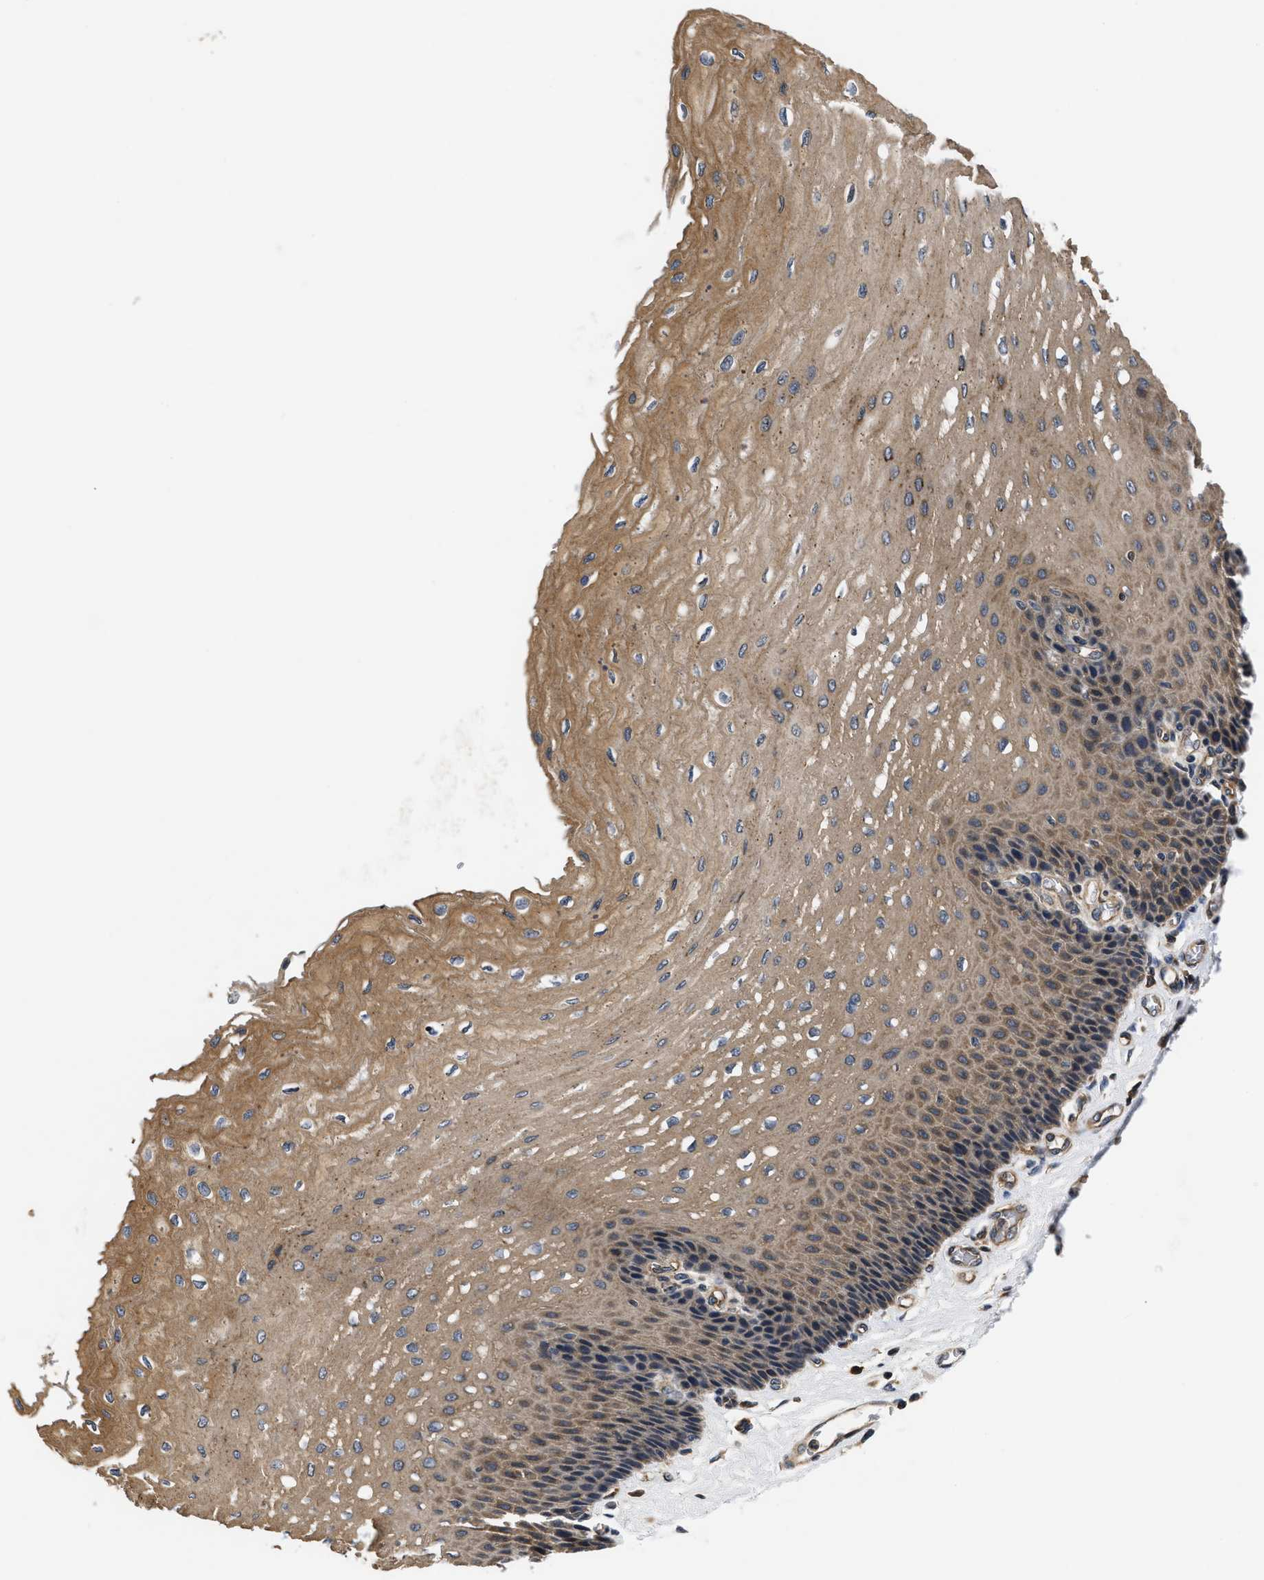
{"staining": {"intensity": "moderate", "quantity": ">75%", "location": "cytoplasmic/membranous"}, "tissue": "esophagus", "cell_type": "Squamous epithelial cells", "image_type": "normal", "snomed": [{"axis": "morphology", "description": "Normal tissue, NOS"}, {"axis": "topography", "description": "Esophagus"}], "caption": "This image demonstrates immunohistochemistry (IHC) staining of normal esophagus, with medium moderate cytoplasmic/membranous expression in approximately >75% of squamous epithelial cells.", "gene": "HMGCR", "patient": {"sex": "female", "age": 72}}